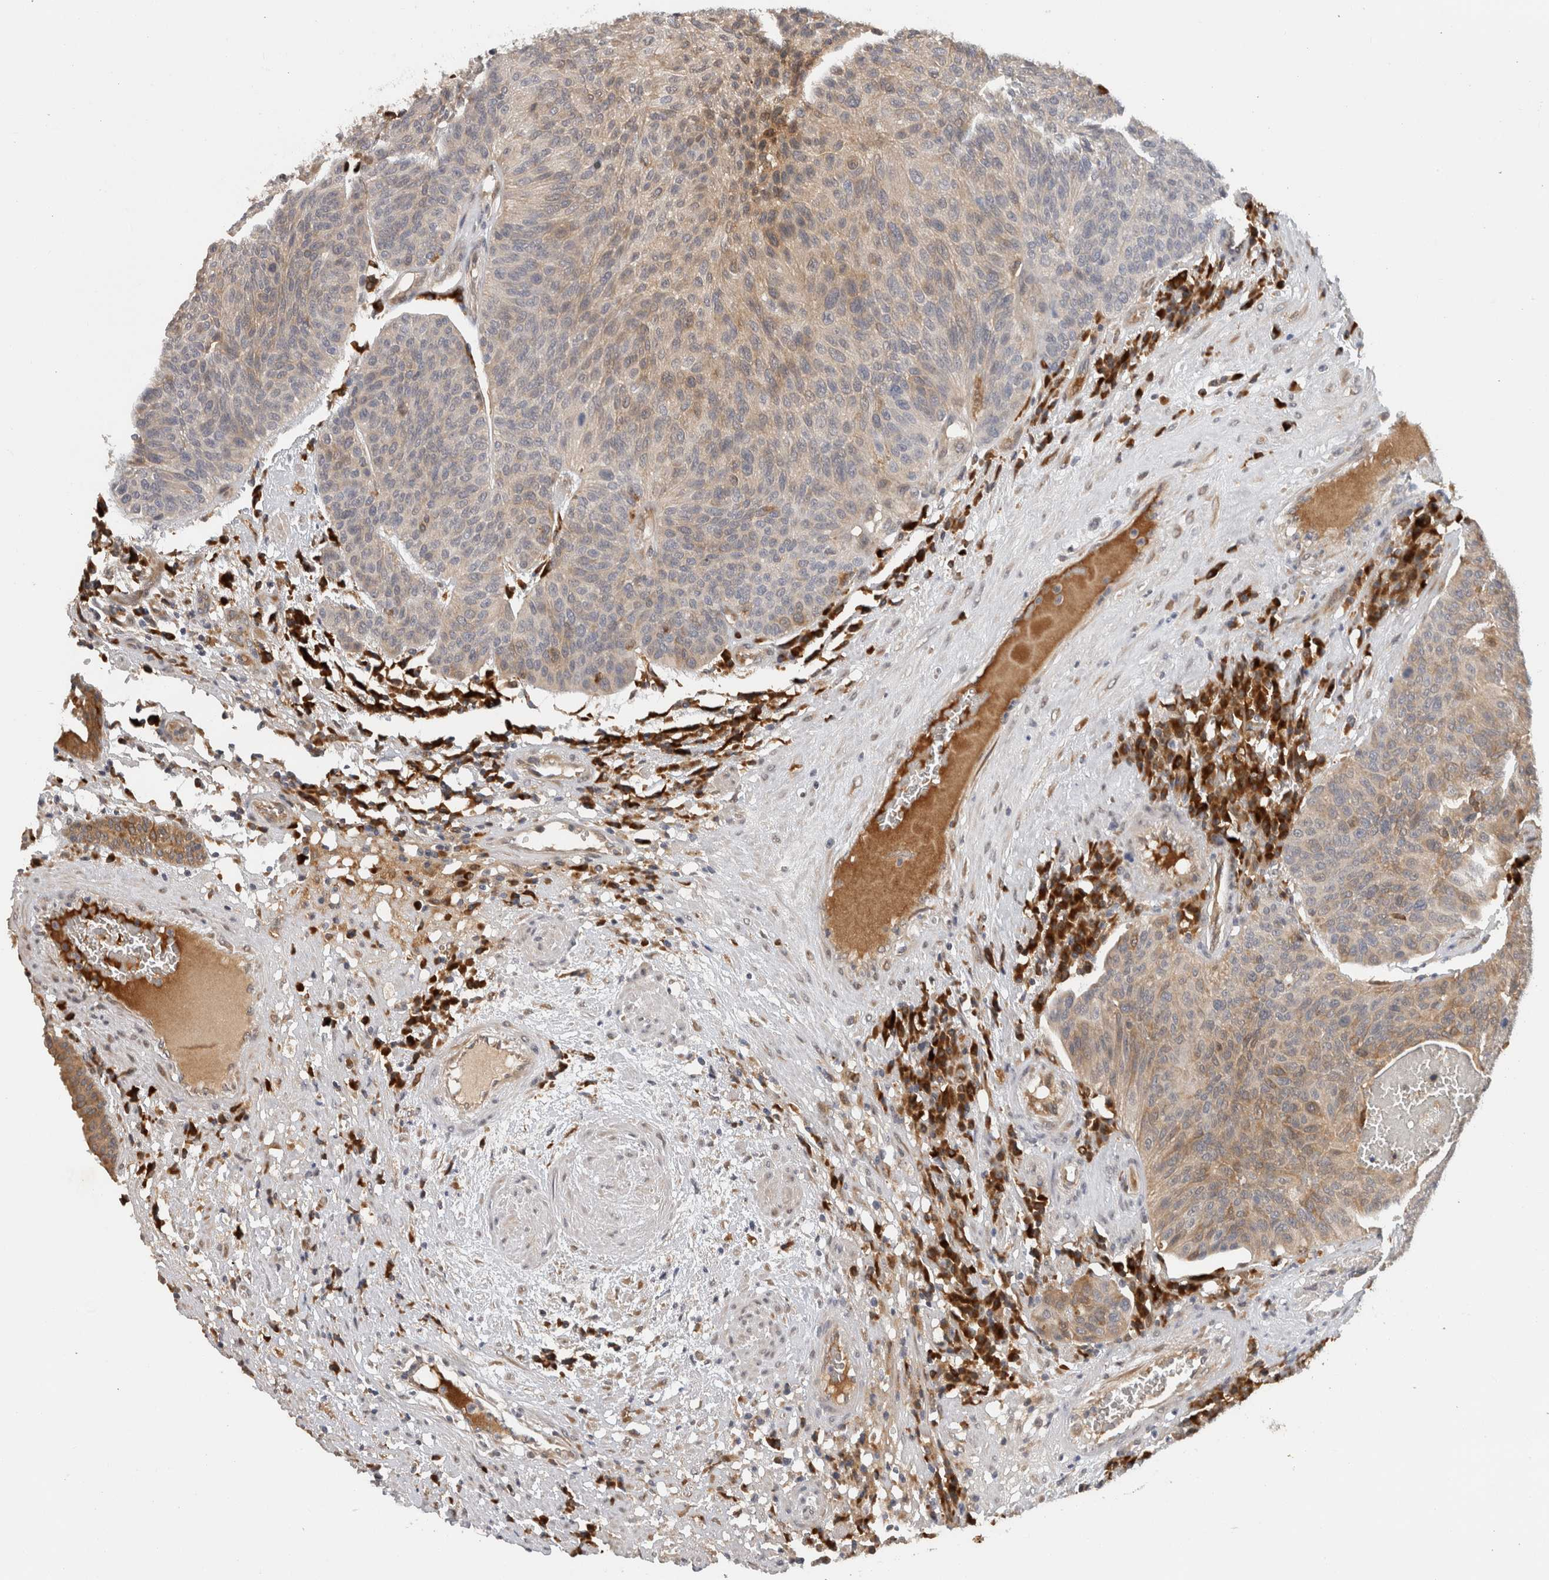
{"staining": {"intensity": "moderate", "quantity": "25%-75%", "location": "cytoplasmic/membranous"}, "tissue": "urothelial cancer", "cell_type": "Tumor cells", "image_type": "cancer", "snomed": [{"axis": "morphology", "description": "Urothelial carcinoma, High grade"}, {"axis": "topography", "description": "Urinary bladder"}], "caption": "About 25%-75% of tumor cells in human high-grade urothelial carcinoma demonstrate moderate cytoplasmic/membranous protein staining as visualized by brown immunohistochemical staining.", "gene": "APOL2", "patient": {"sex": "male", "age": 66}}